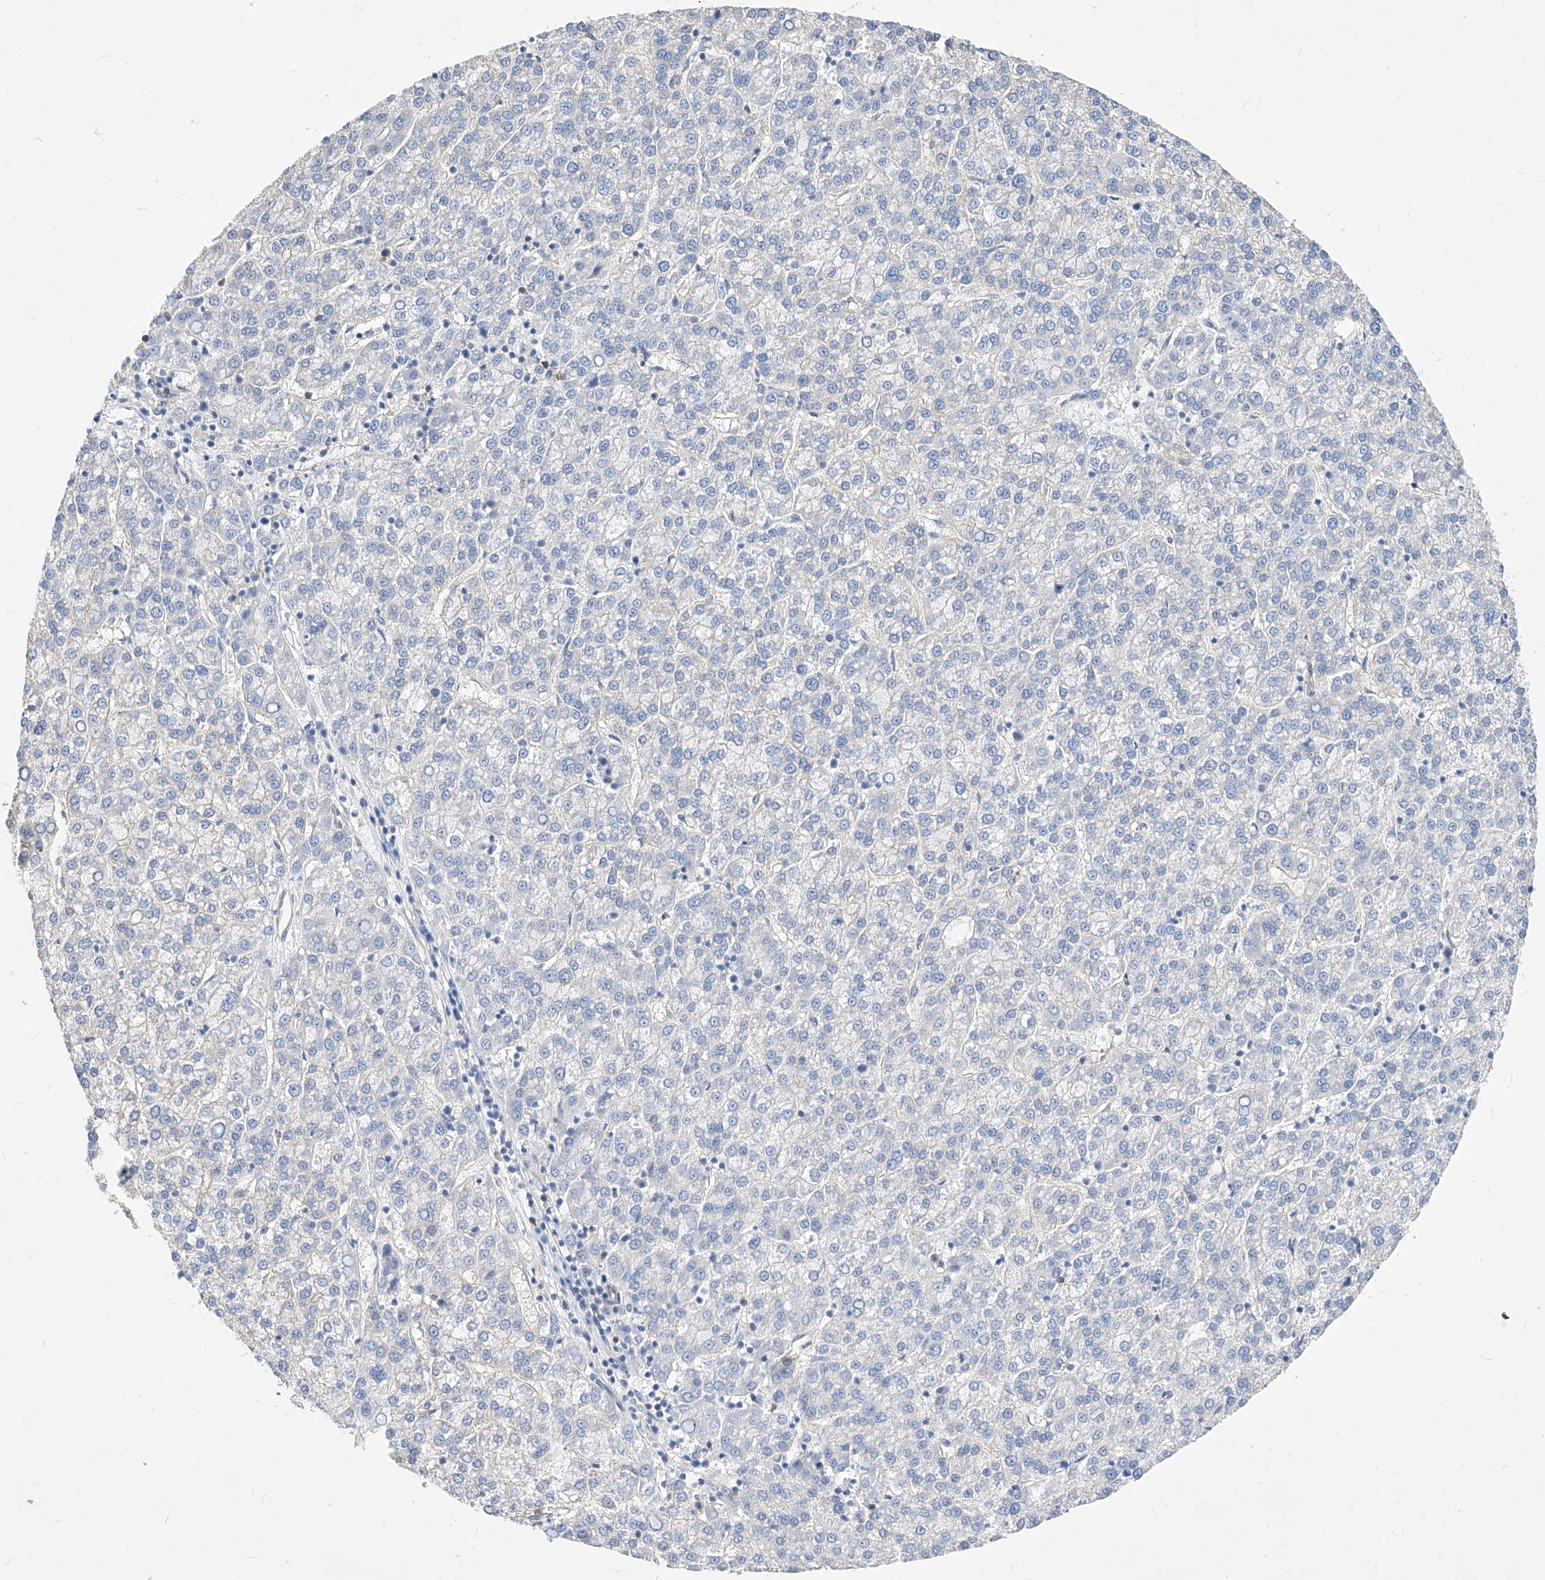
{"staining": {"intensity": "negative", "quantity": "none", "location": "none"}, "tissue": "liver cancer", "cell_type": "Tumor cells", "image_type": "cancer", "snomed": [{"axis": "morphology", "description": "Carcinoma, Hepatocellular, NOS"}, {"axis": "topography", "description": "Liver"}], "caption": "Tumor cells show no significant protein positivity in liver cancer (hepatocellular carcinoma). (IHC, brightfield microscopy, high magnification).", "gene": "SCGB2A1", "patient": {"sex": "female", "age": 58}}